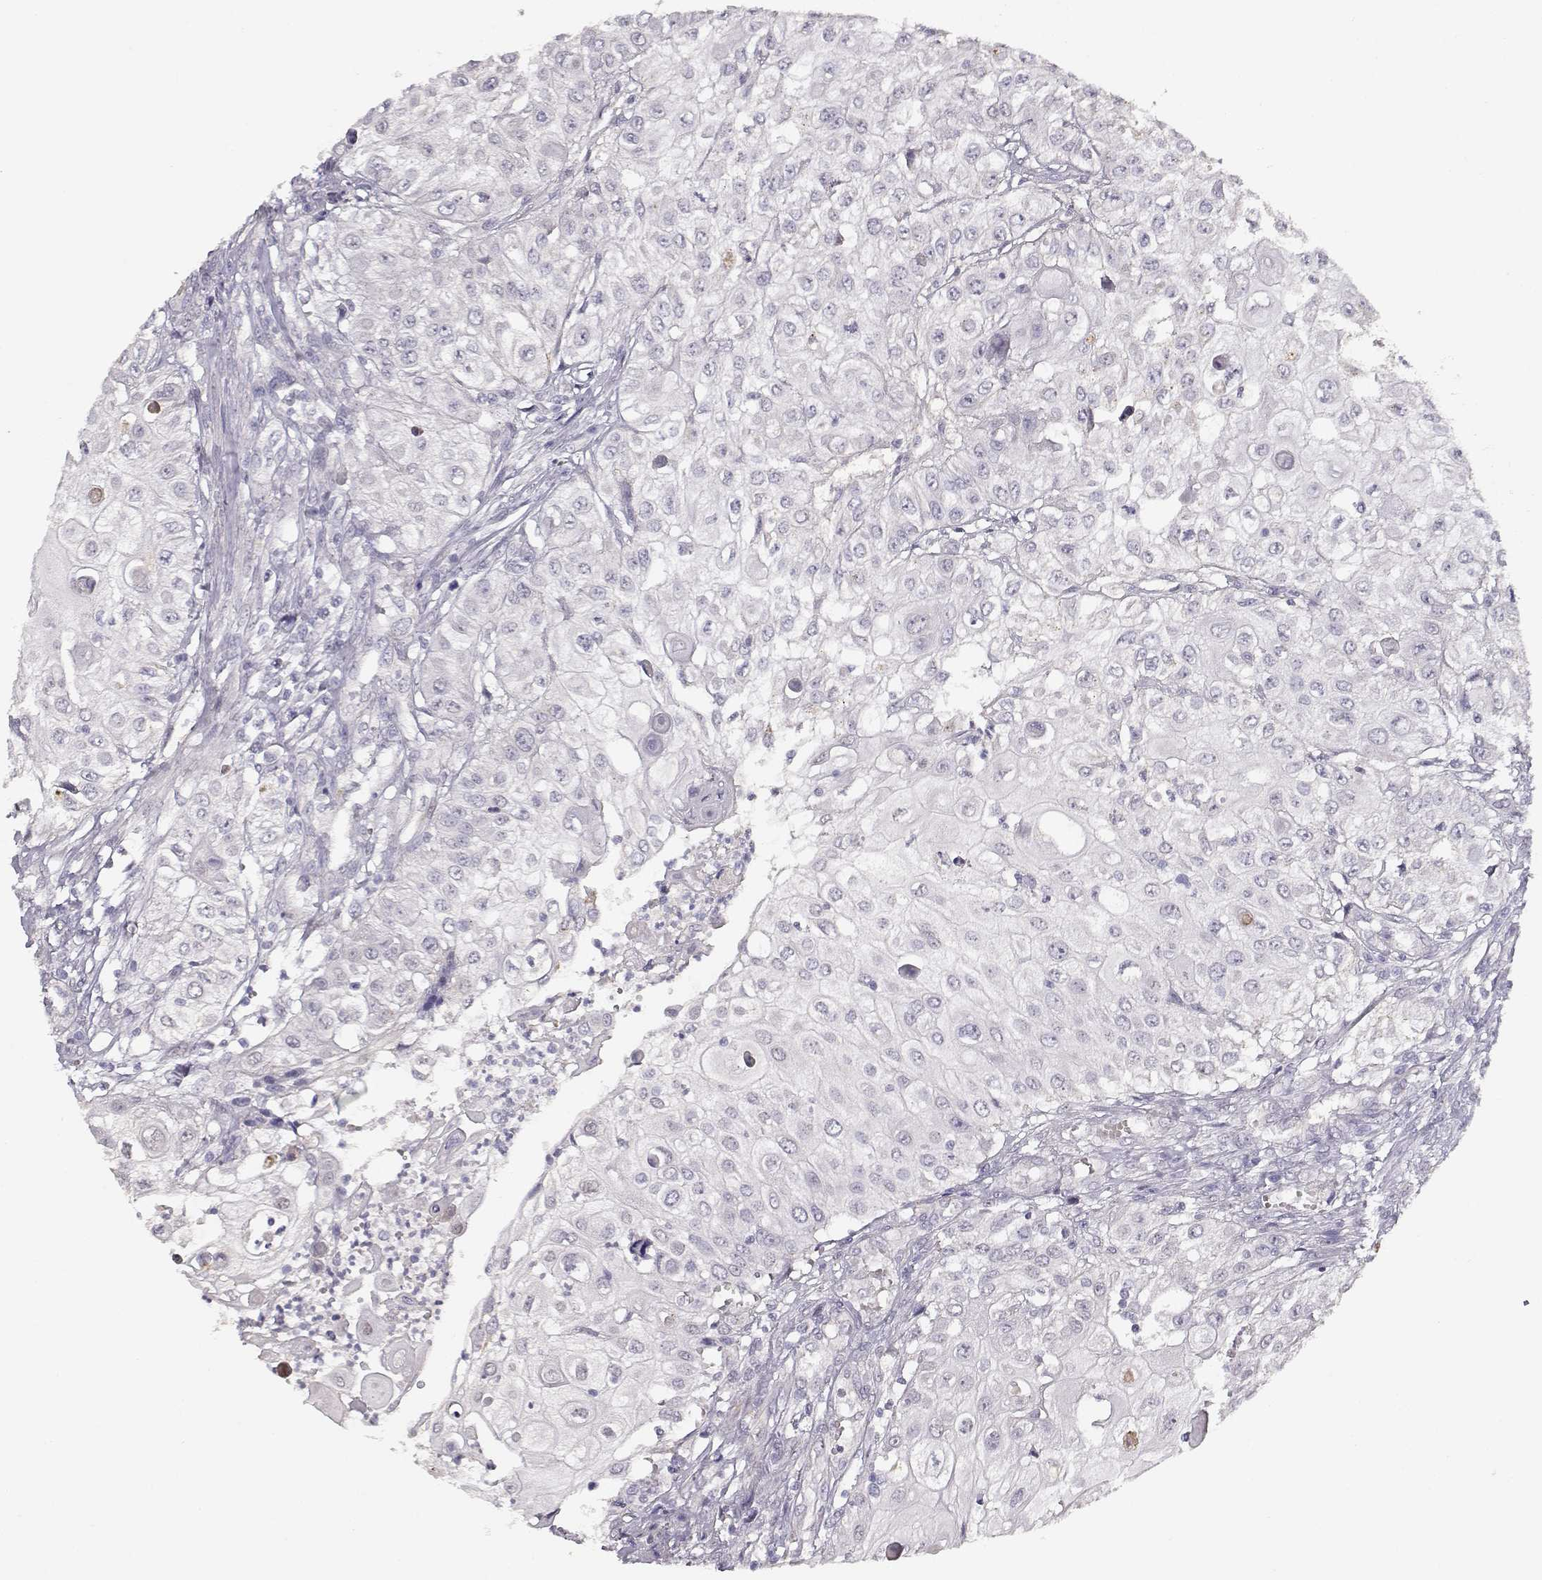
{"staining": {"intensity": "negative", "quantity": "none", "location": "none"}, "tissue": "urothelial cancer", "cell_type": "Tumor cells", "image_type": "cancer", "snomed": [{"axis": "morphology", "description": "Urothelial carcinoma, High grade"}, {"axis": "topography", "description": "Urinary bladder"}], "caption": "A micrograph of urothelial carcinoma (high-grade) stained for a protein shows no brown staining in tumor cells. (Brightfield microscopy of DAB immunohistochemistry (IHC) at high magnification).", "gene": "LAMA5", "patient": {"sex": "female", "age": 79}}